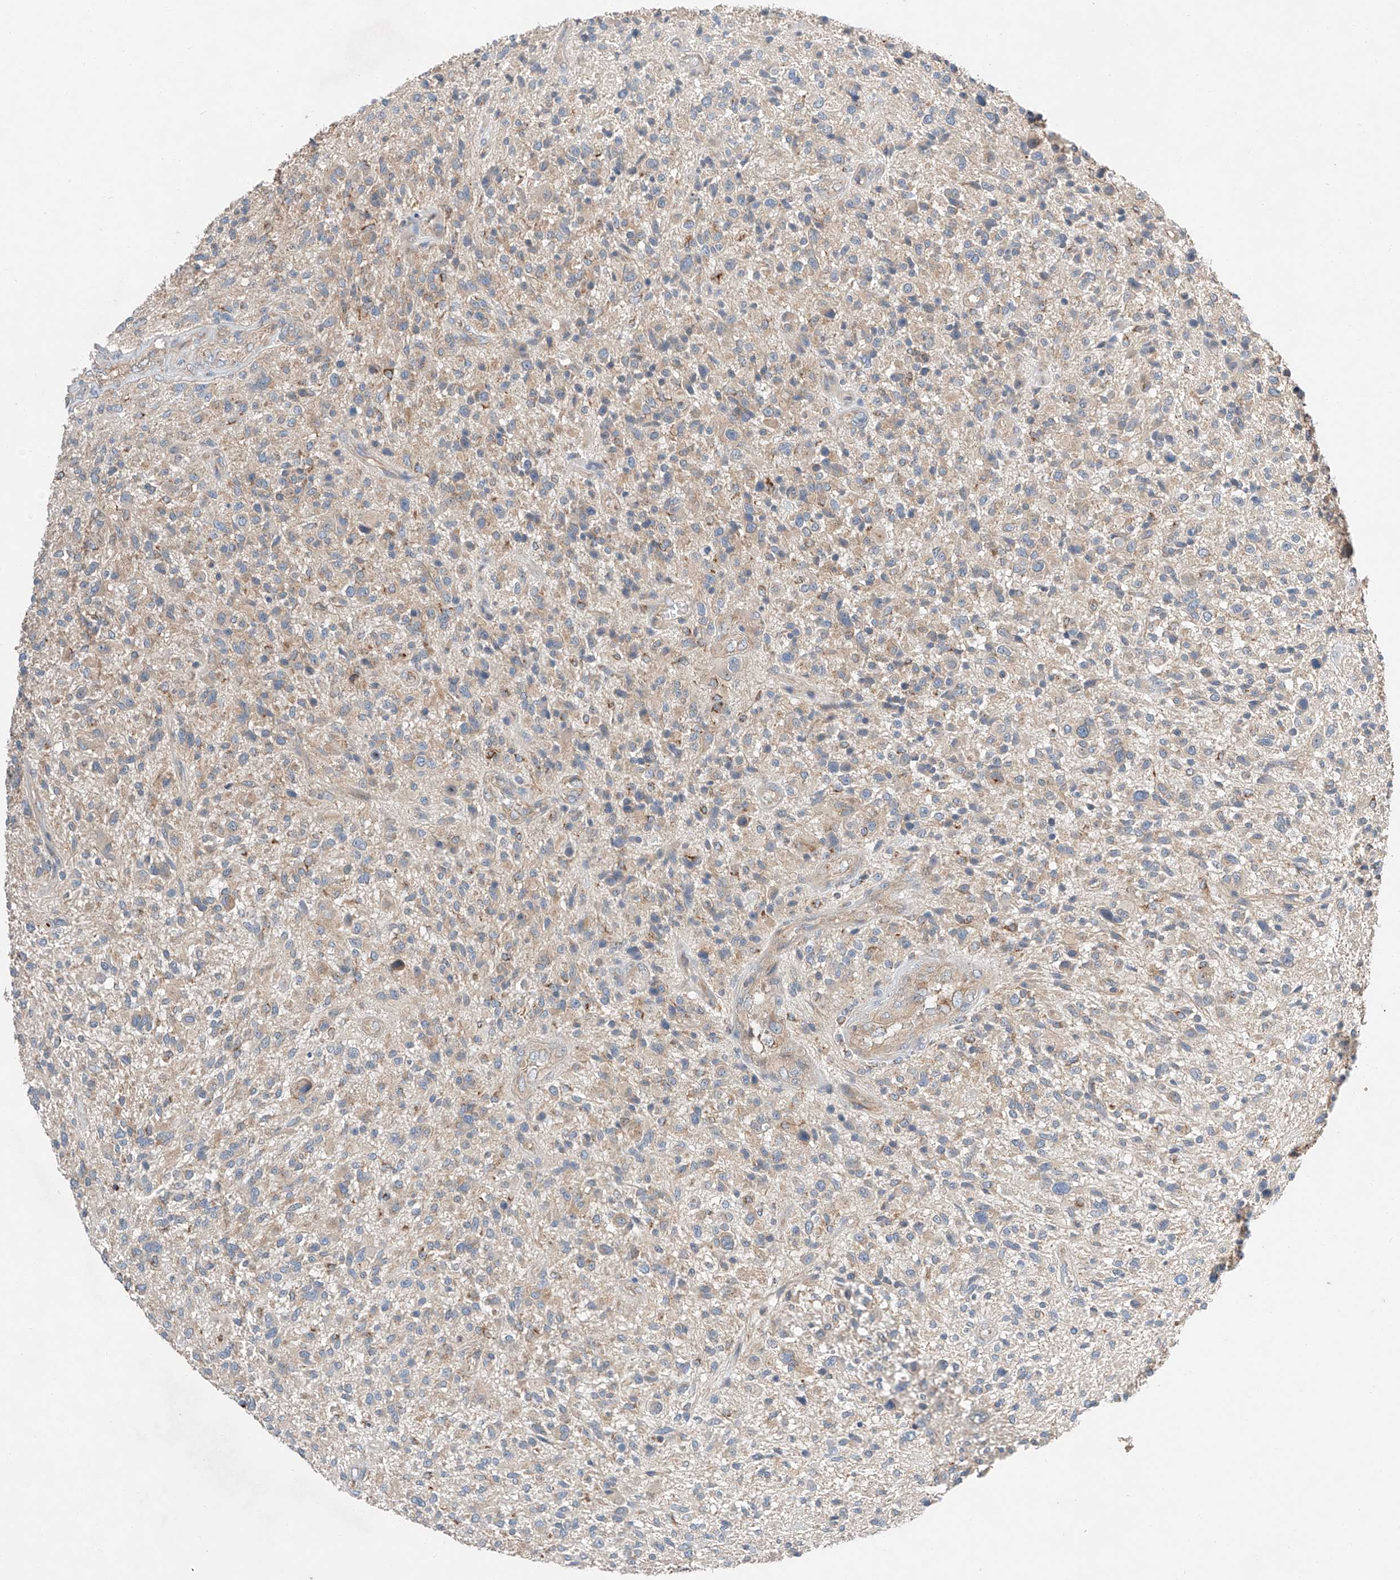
{"staining": {"intensity": "weak", "quantity": "25%-75%", "location": "cytoplasmic/membranous"}, "tissue": "glioma", "cell_type": "Tumor cells", "image_type": "cancer", "snomed": [{"axis": "morphology", "description": "Glioma, malignant, High grade"}, {"axis": "topography", "description": "Brain"}], "caption": "Human glioma stained for a protein (brown) shows weak cytoplasmic/membranous positive positivity in approximately 25%-75% of tumor cells.", "gene": "RUSC1", "patient": {"sex": "male", "age": 47}}